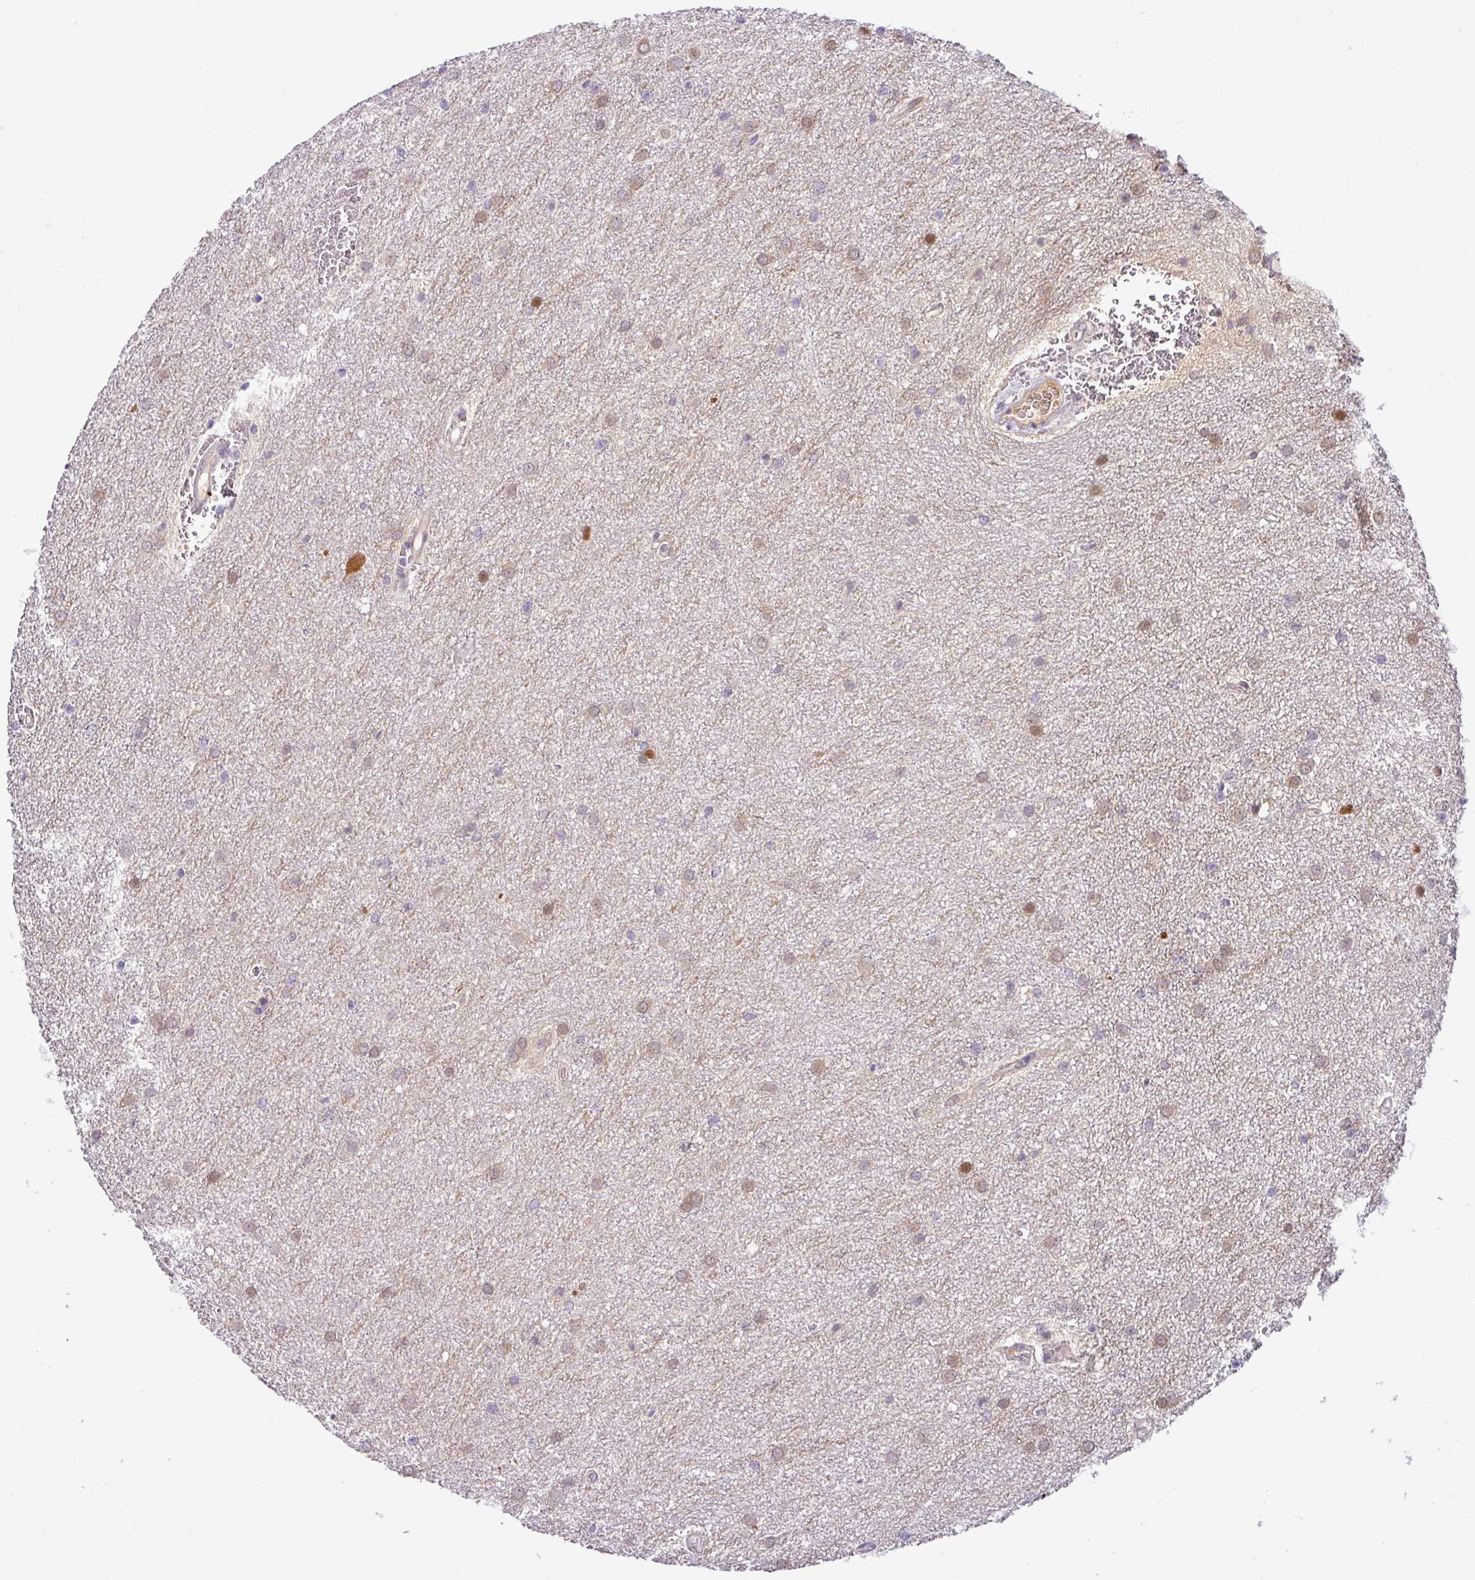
{"staining": {"intensity": "moderate", "quantity": "<25%", "location": "nuclear"}, "tissue": "glioma", "cell_type": "Tumor cells", "image_type": "cancer", "snomed": [{"axis": "morphology", "description": "Glioma, malignant, Low grade"}, {"axis": "topography", "description": "Cerebellum"}], "caption": "Human low-grade glioma (malignant) stained with a brown dye demonstrates moderate nuclear positive positivity in approximately <25% of tumor cells.", "gene": "NDUFB2", "patient": {"sex": "female", "age": 5}}